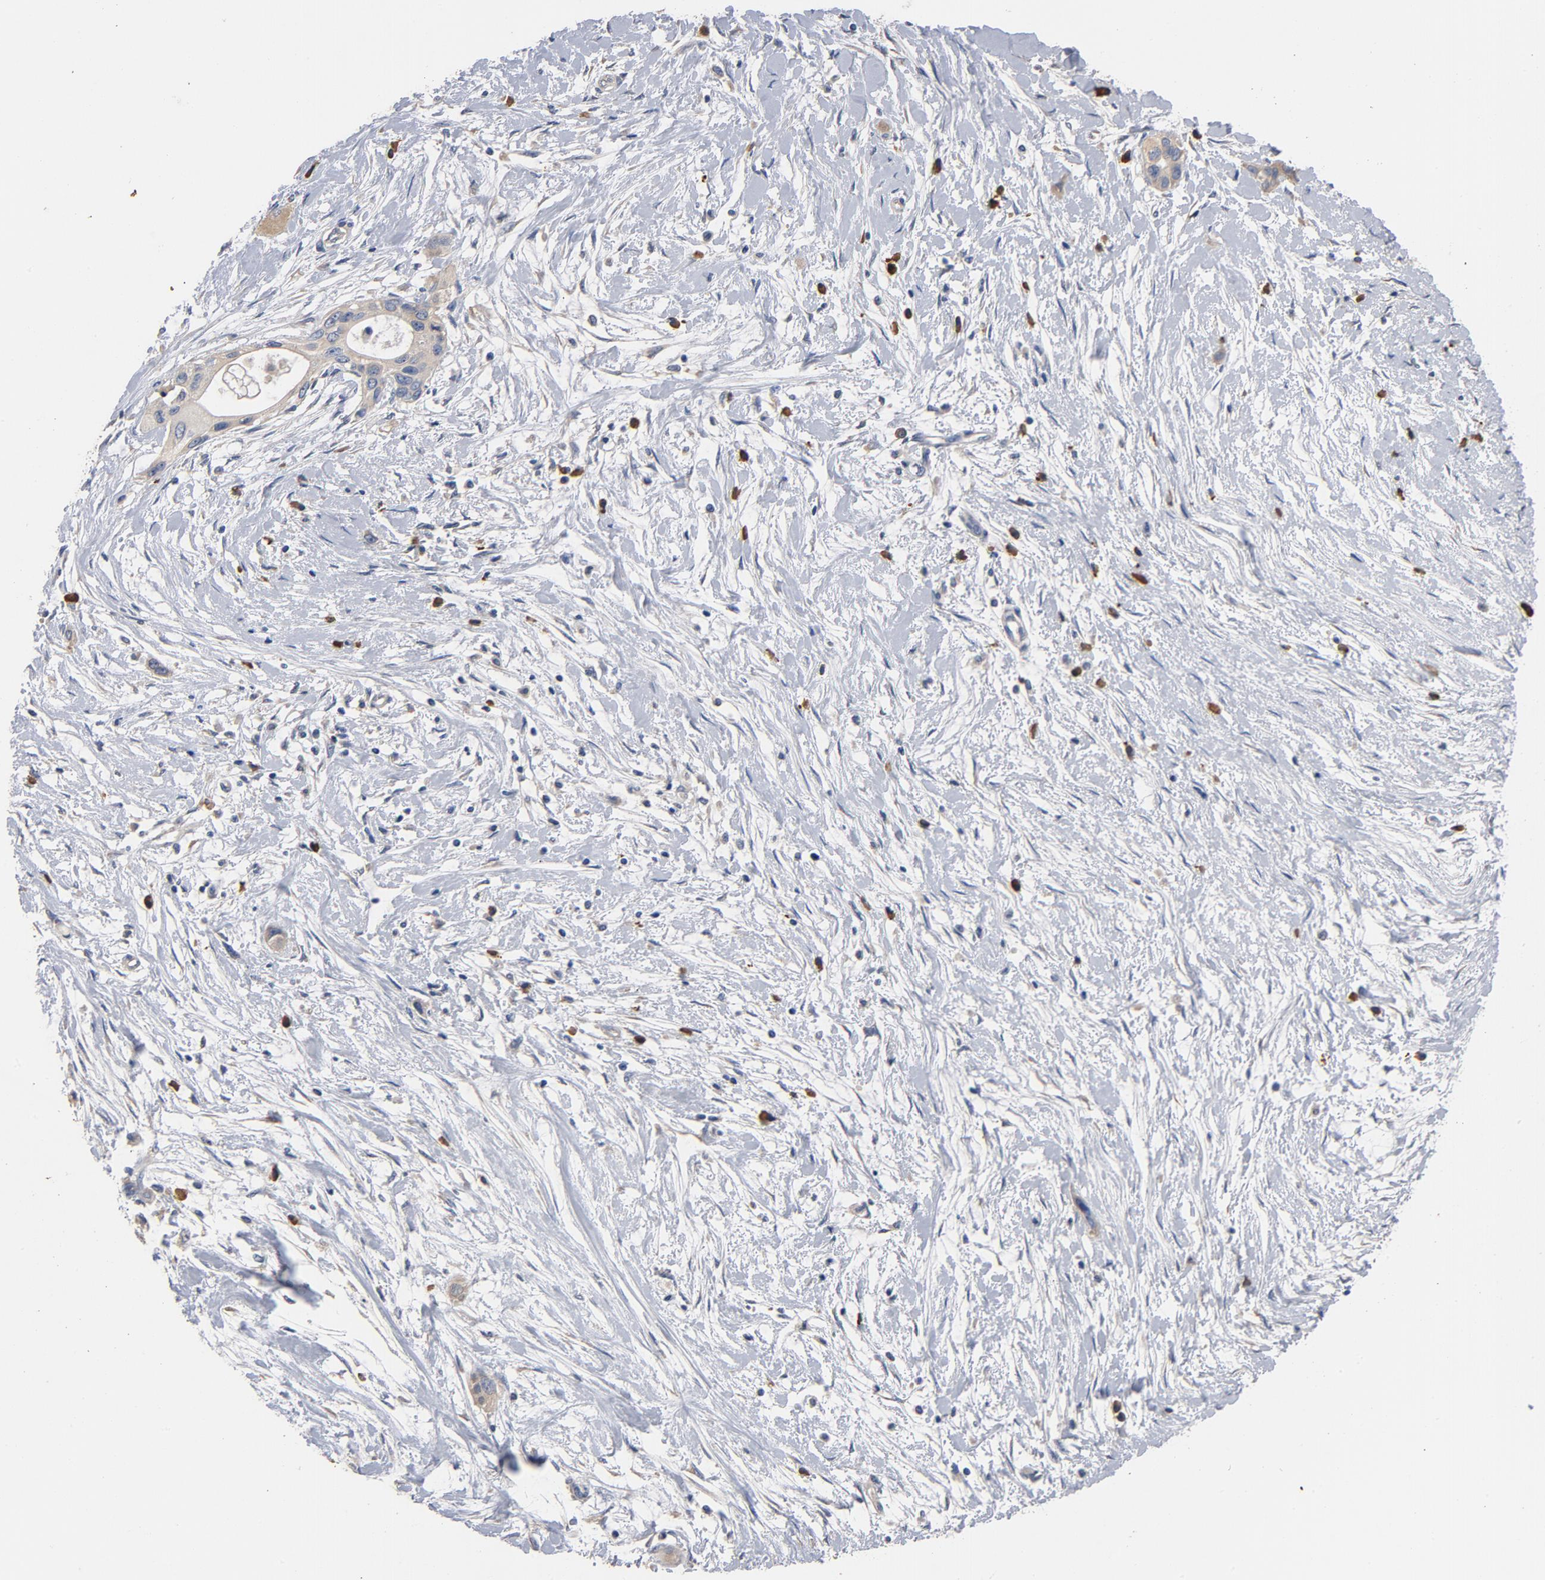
{"staining": {"intensity": "weak", "quantity": ">75%", "location": "cytoplasmic/membranous"}, "tissue": "pancreatic cancer", "cell_type": "Tumor cells", "image_type": "cancer", "snomed": [{"axis": "morphology", "description": "Adenocarcinoma, NOS"}, {"axis": "topography", "description": "Pancreas"}], "caption": "Immunohistochemical staining of pancreatic cancer shows low levels of weak cytoplasmic/membranous staining in approximately >75% of tumor cells.", "gene": "TLR4", "patient": {"sex": "female", "age": 60}}